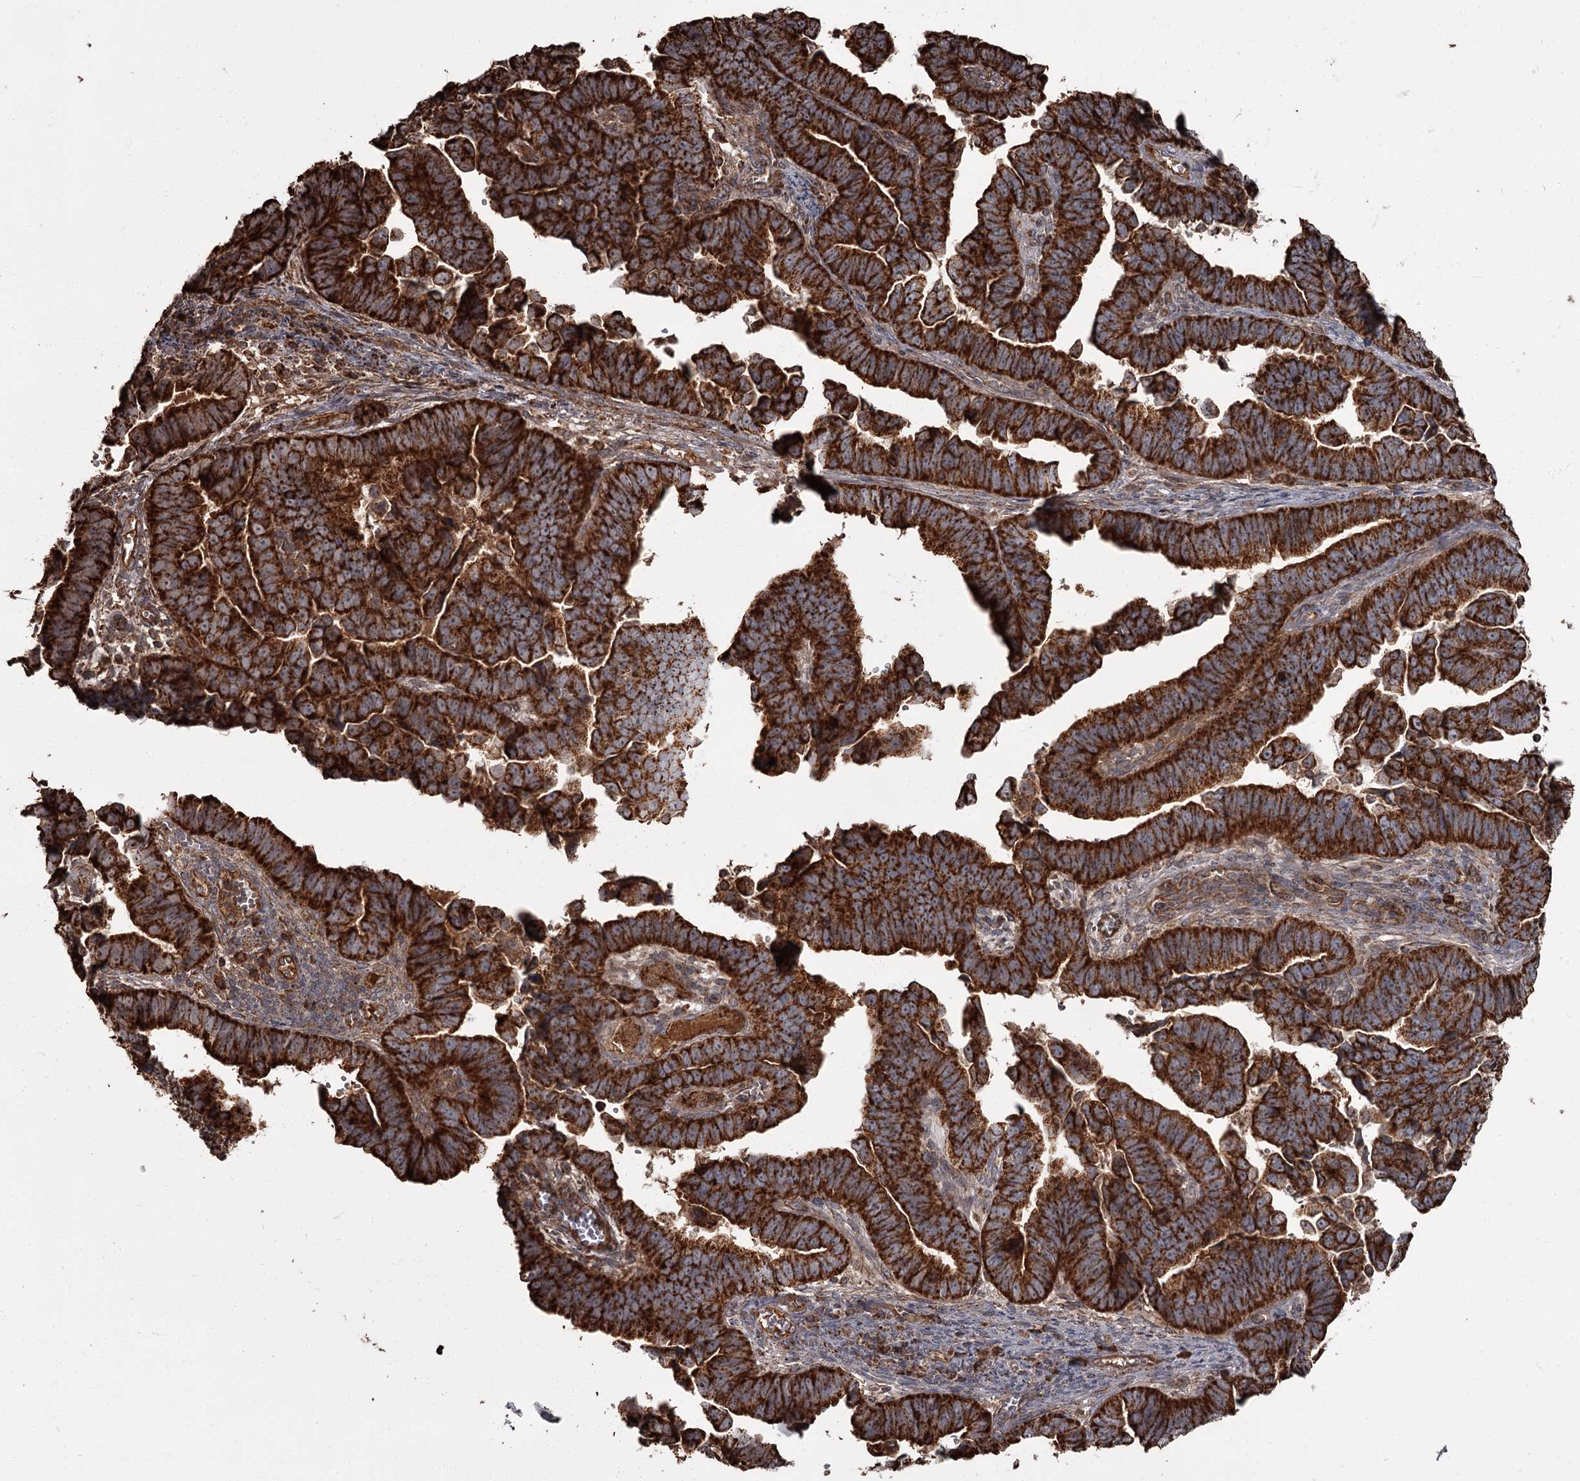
{"staining": {"intensity": "strong", "quantity": ">75%", "location": "cytoplasmic/membranous"}, "tissue": "endometrial cancer", "cell_type": "Tumor cells", "image_type": "cancer", "snomed": [{"axis": "morphology", "description": "Adenocarcinoma, NOS"}, {"axis": "topography", "description": "Endometrium"}], "caption": "A histopathology image showing strong cytoplasmic/membranous expression in approximately >75% of tumor cells in endometrial cancer (adenocarcinoma), as visualized by brown immunohistochemical staining.", "gene": "THAP9", "patient": {"sex": "female", "age": 75}}